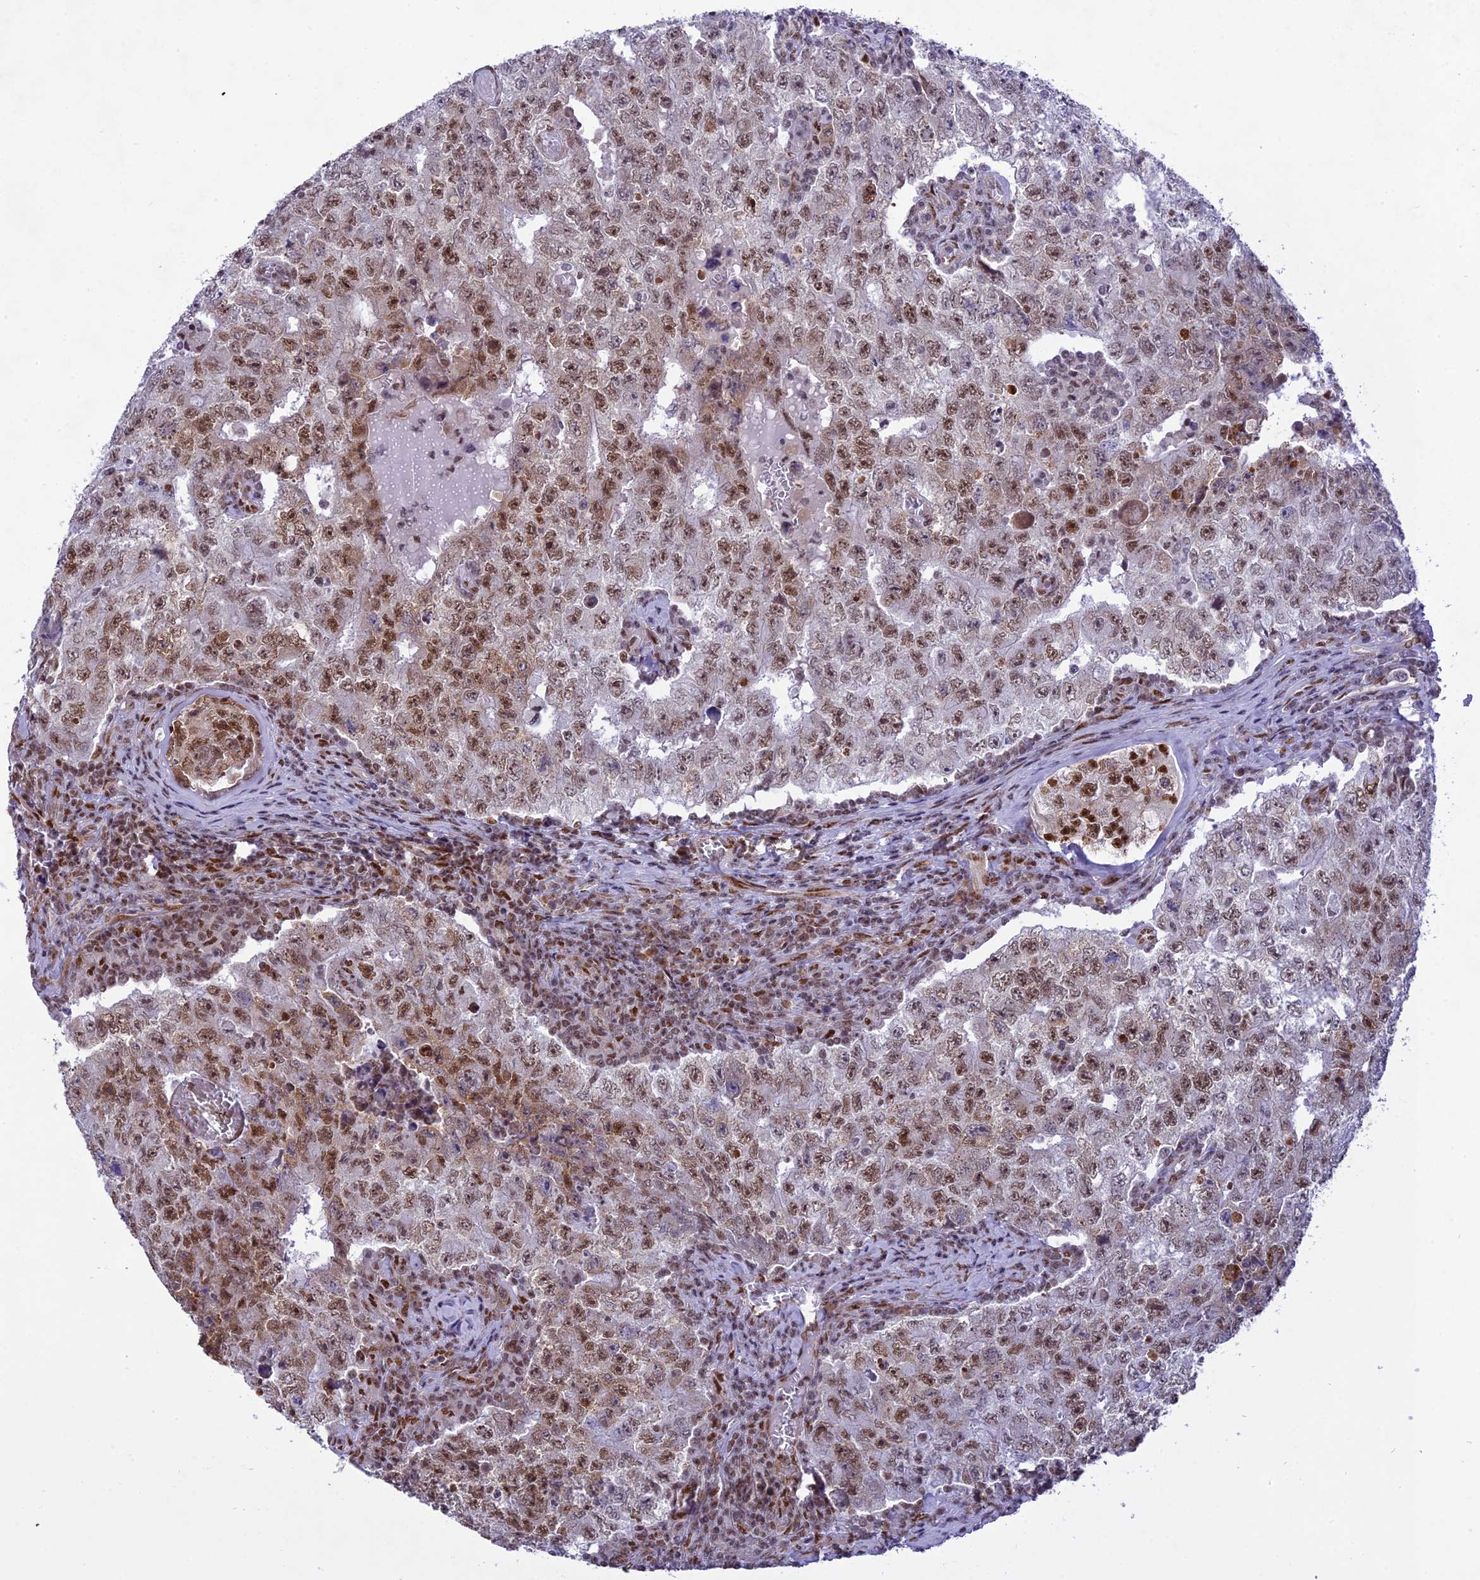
{"staining": {"intensity": "moderate", "quantity": ">75%", "location": "nuclear"}, "tissue": "testis cancer", "cell_type": "Tumor cells", "image_type": "cancer", "snomed": [{"axis": "morphology", "description": "Carcinoma, Embryonal, NOS"}, {"axis": "topography", "description": "Testis"}], "caption": "Brown immunohistochemical staining in human embryonal carcinoma (testis) demonstrates moderate nuclear expression in about >75% of tumor cells.", "gene": "DDX1", "patient": {"sex": "male", "age": 17}}